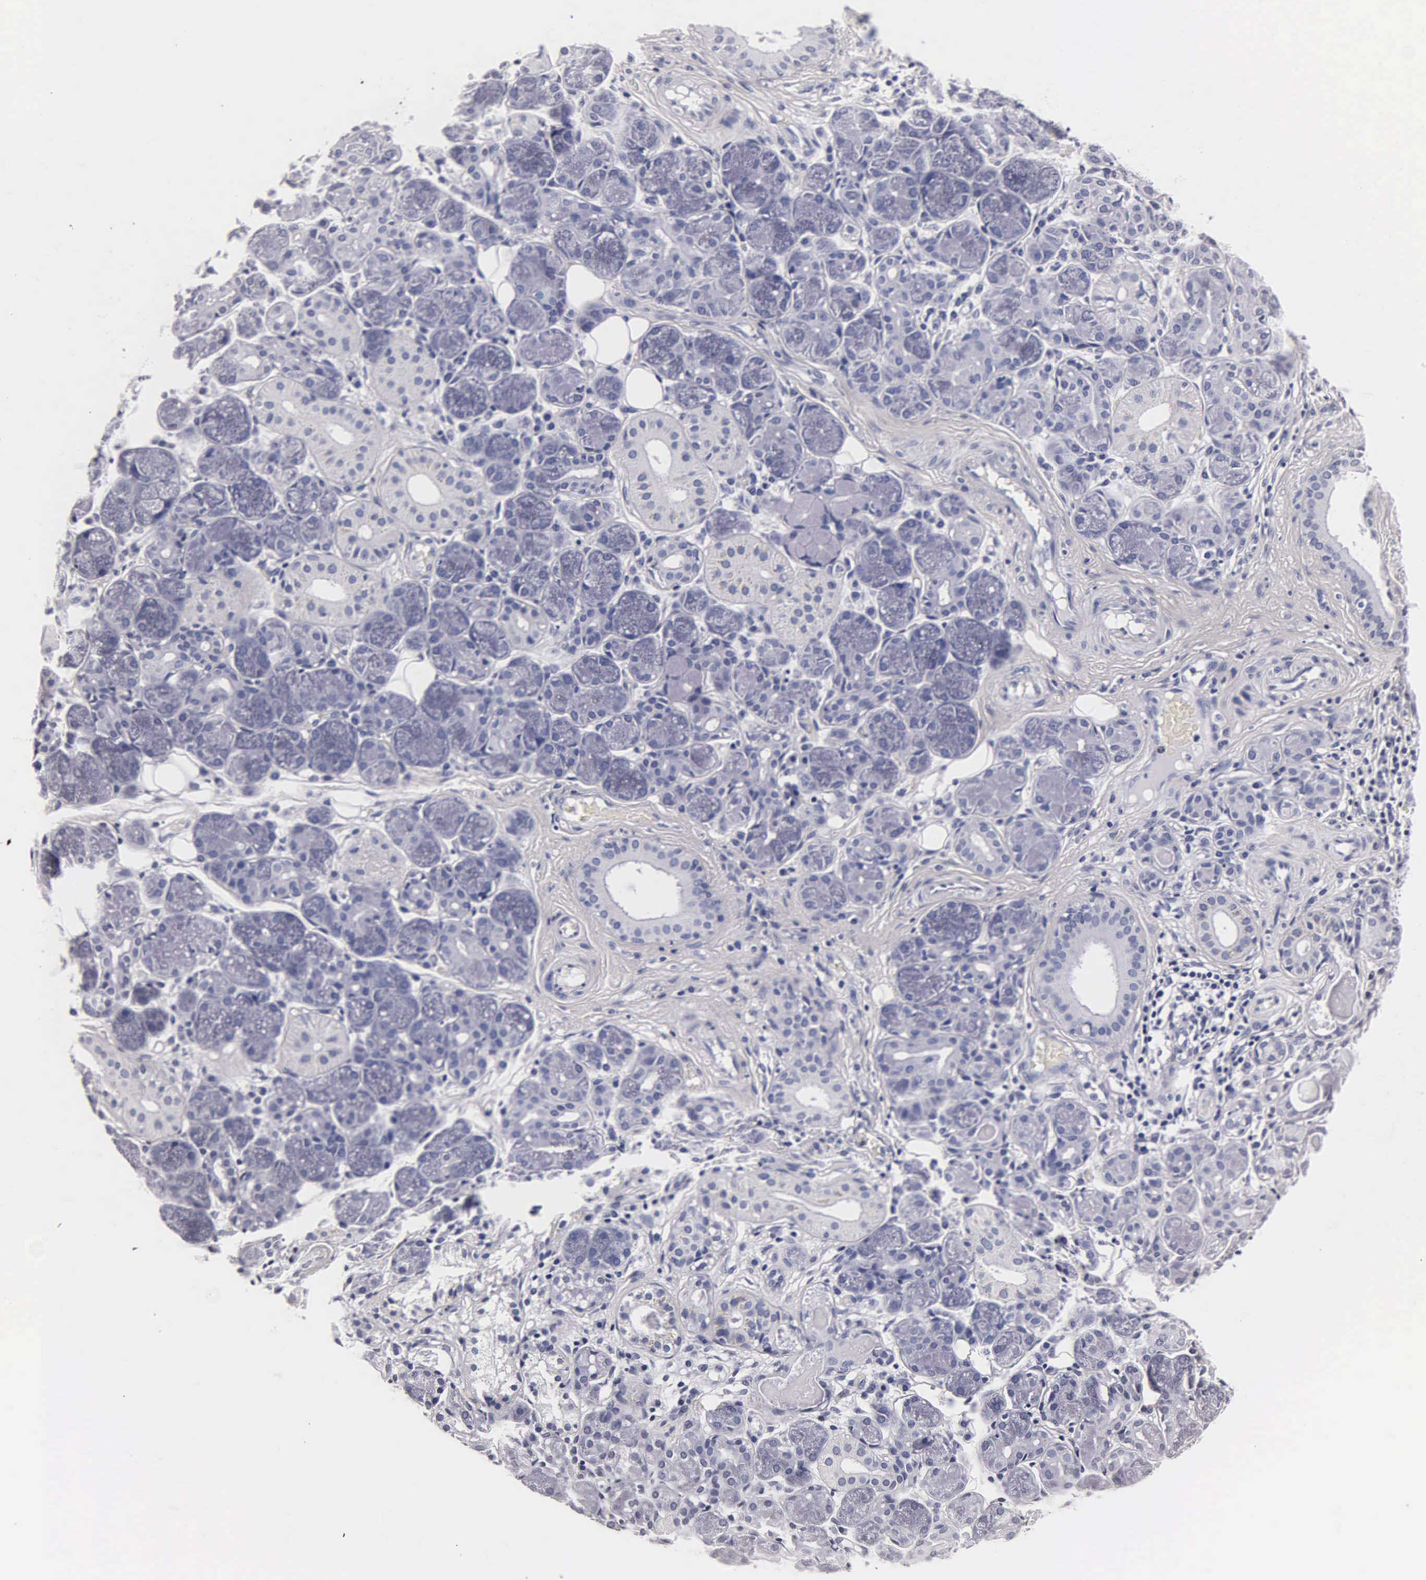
{"staining": {"intensity": "negative", "quantity": "none", "location": "none"}, "tissue": "salivary gland", "cell_type": "Glandular cells", "image_type": "normal", "snomed": [{"axis": "morphology", "description": "Normal tissue, NOS"}, {"axis": "topography", "description": "Salivary gland"}, {"axis": "topography", "description": "Peripheral nerve tissue"}], "caption": "Immunohistochemical staining of unremarkable salivary gland exhibits no significant staining in glandular cells.", "gene": "INS", "patient": {"sex": "male", "age": 62}}